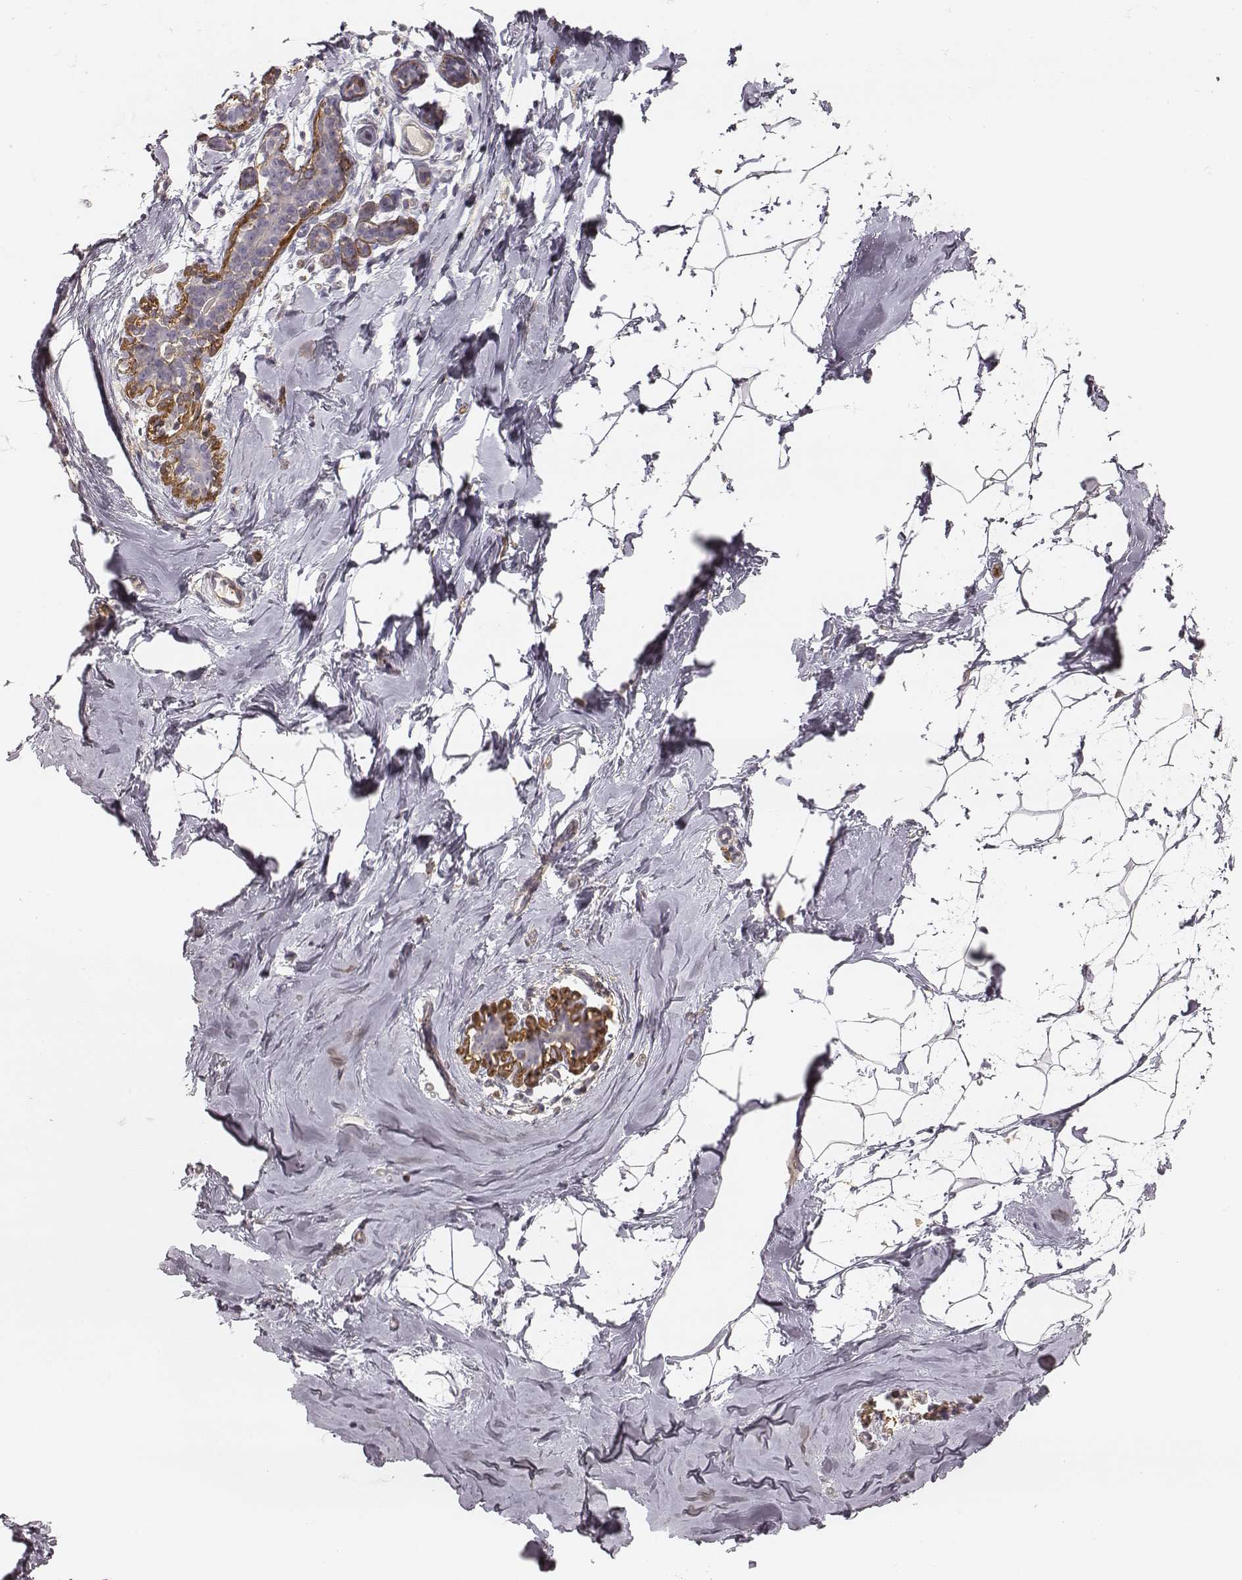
{"staining": {"intensity": "negative", "quantity": "none", "location": "none"}, "tissue": "breast", "cell_type": "Adipocytes", "image_type": "normal", "snomed": [{"axis": "morphology", "description": "Normal tissue, NOS"}, {"axis": "topography", "description": "Breast"}], "caption": "Immunohistochemical staining of normal breast displays no significant expression in adipocytes. (Stains: DAB IHC with hematoxylin counter stain, Microscopy: brightfield microscopy at high magnification).", "gene": "ZYX", "patient": {"sex": "female", "age": 32}}